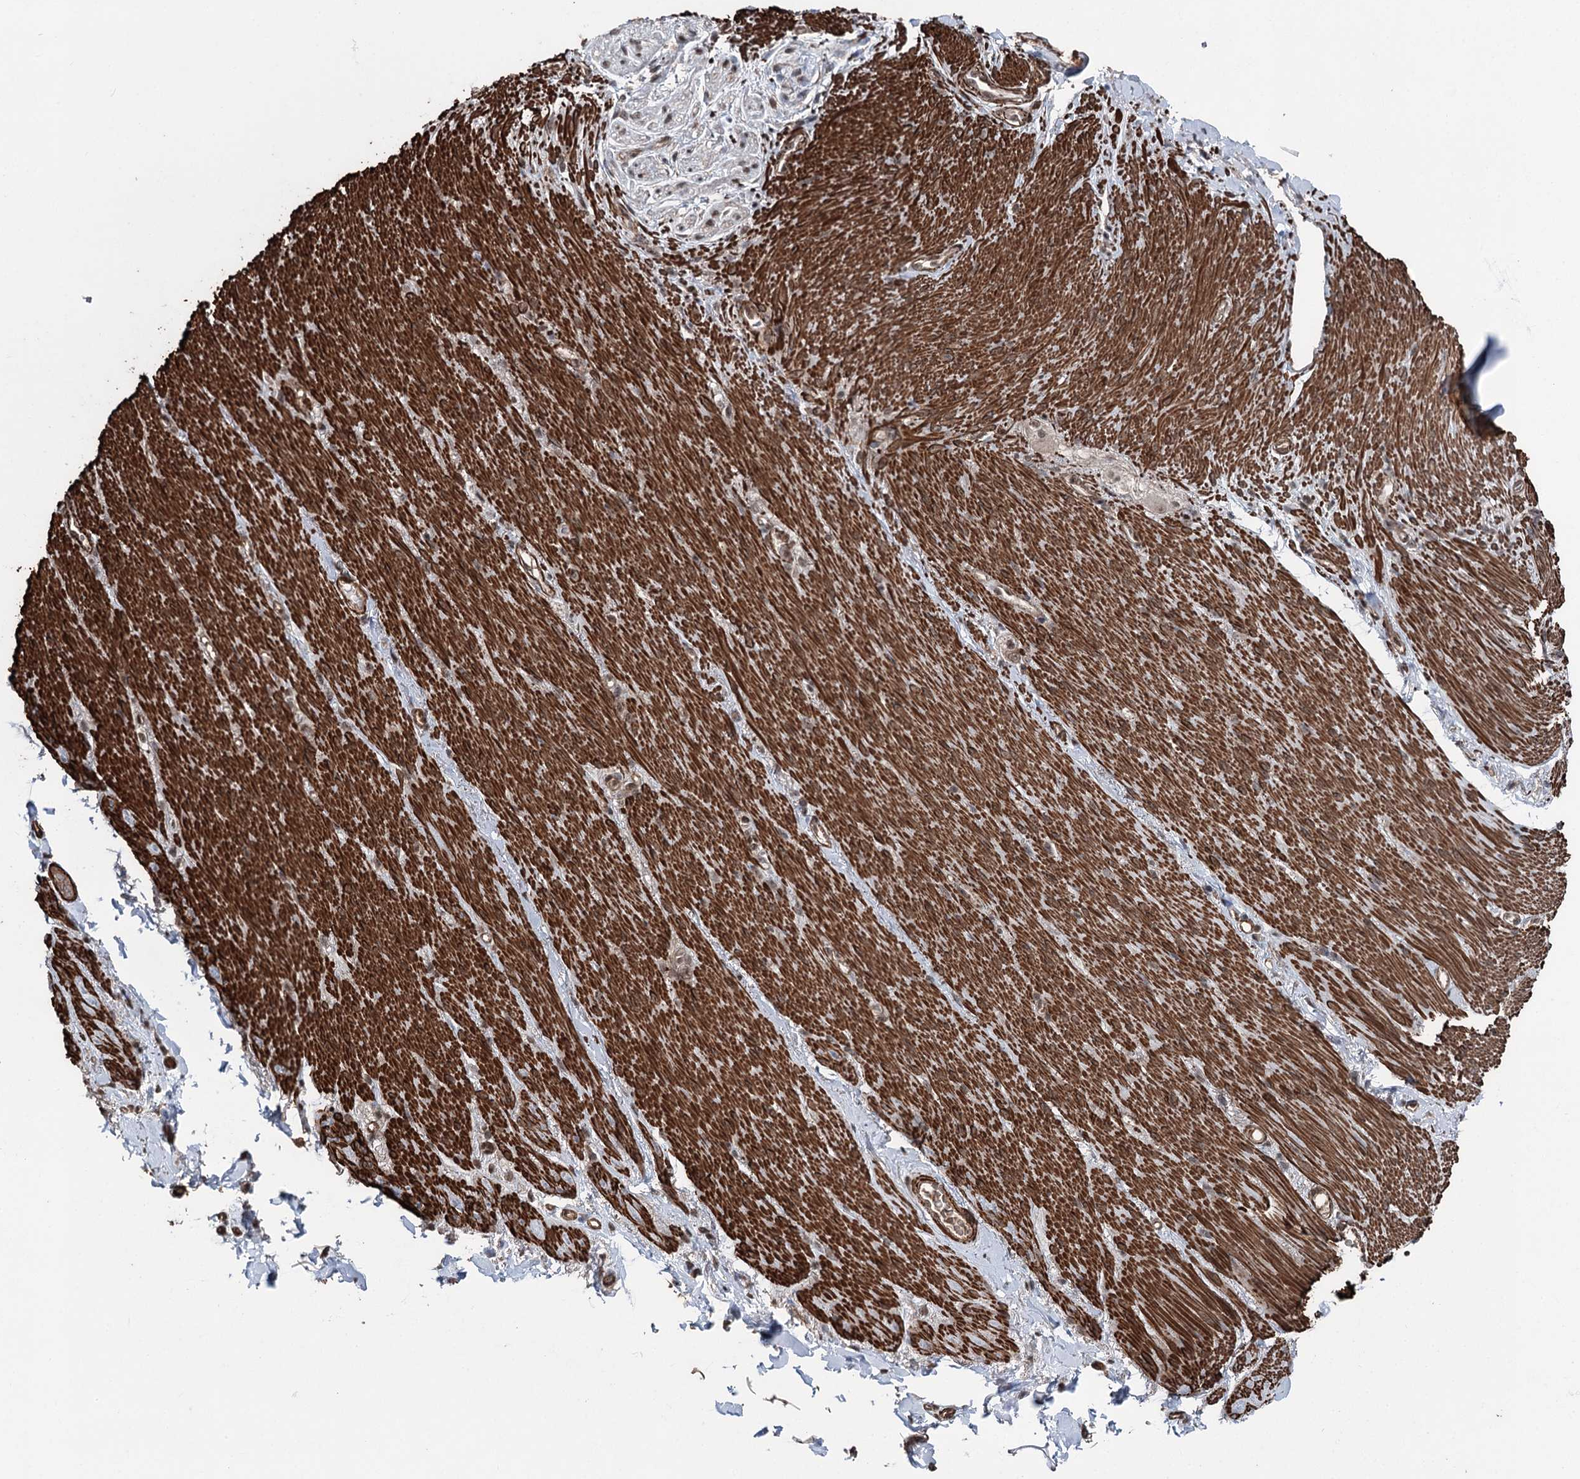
{"staining": {"intensity": "weak", "quantity": "25%-75%", "location": "cytoplasmic/membranous,nuclear"}, "tissue": "soft tissue", "cell_type": "Chondrocytes", "image_type": "normal", "snomed": [{"axis": "morphology", "description": "Normal tissue, NOS"}, {"axis": "topography", "description": "Colon"}, {"axis": "topography", "description": "Peripheral nerve tissue"}], "caption": "A brown stain highlights weak cytoplasmic/membranous,nuclear positivity of a protein in chondrocytes of benign soft tissue. (Brightfield microscopy of DAB IHC at high magnification).", "gene": "CCDC82", "patient": {"sex": "female", "age": 61}}